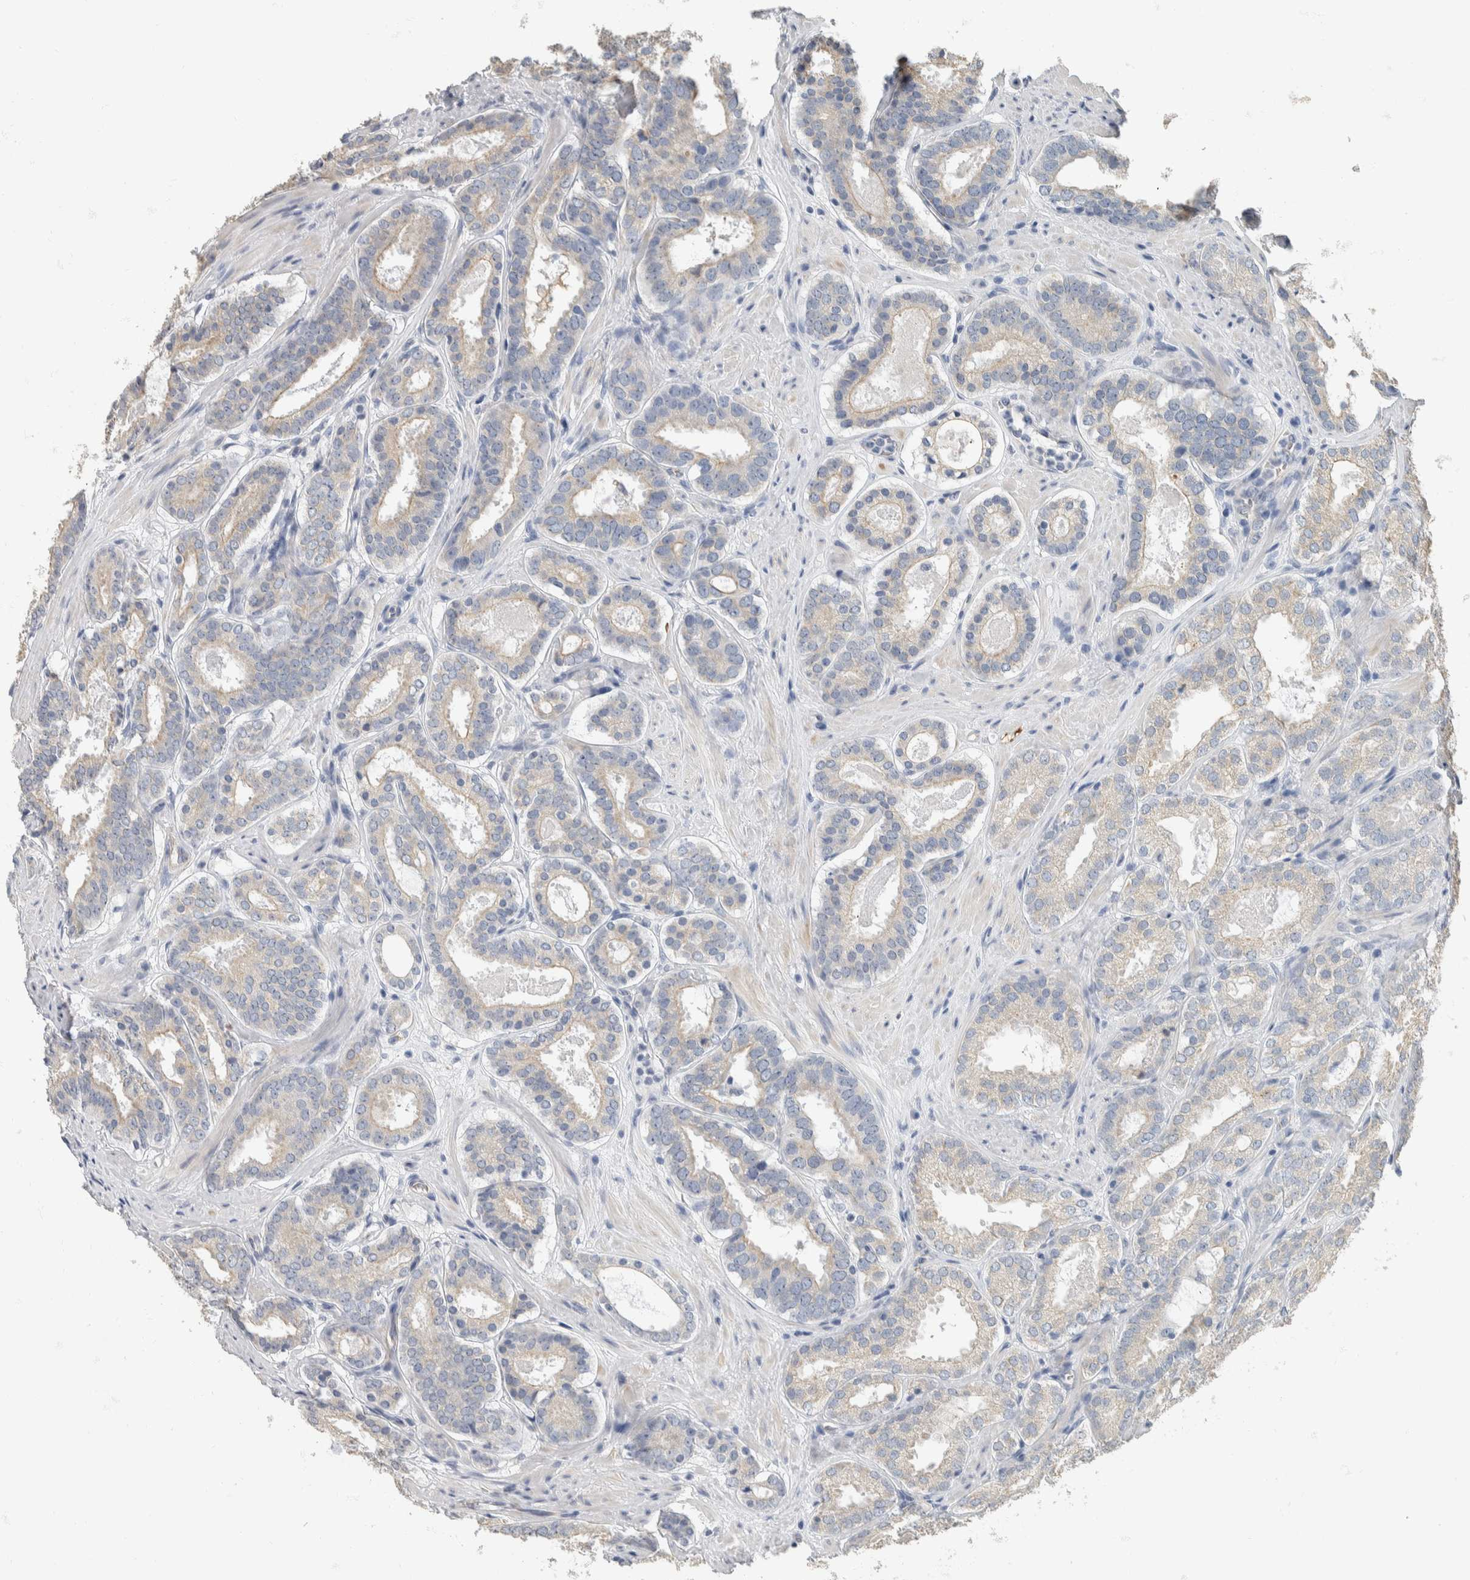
{"staining": {"intensity": "weak", "quantity": "<25%", "location": "cytoplasmic/membranous"}, "tissue": "prostate cancer", "cell_type": "Tumor cells", "image_type": "cancer", "snomed": [{"axis": "morphology", "description": "Adenocarcinoma, Low grade"}, {"axis": "topography", "description": "Prostate"}], "caption": "Immunohistochemical staining of human prostate cancer demonstrates no significant positivity in tumor cells. Brightfield microscopy of IHC stained with DAB (brown) and hematoxylin (blue), captured at high magnification.", "gene": "NEFM", "patient": {"sex": "male", "age": 69}}